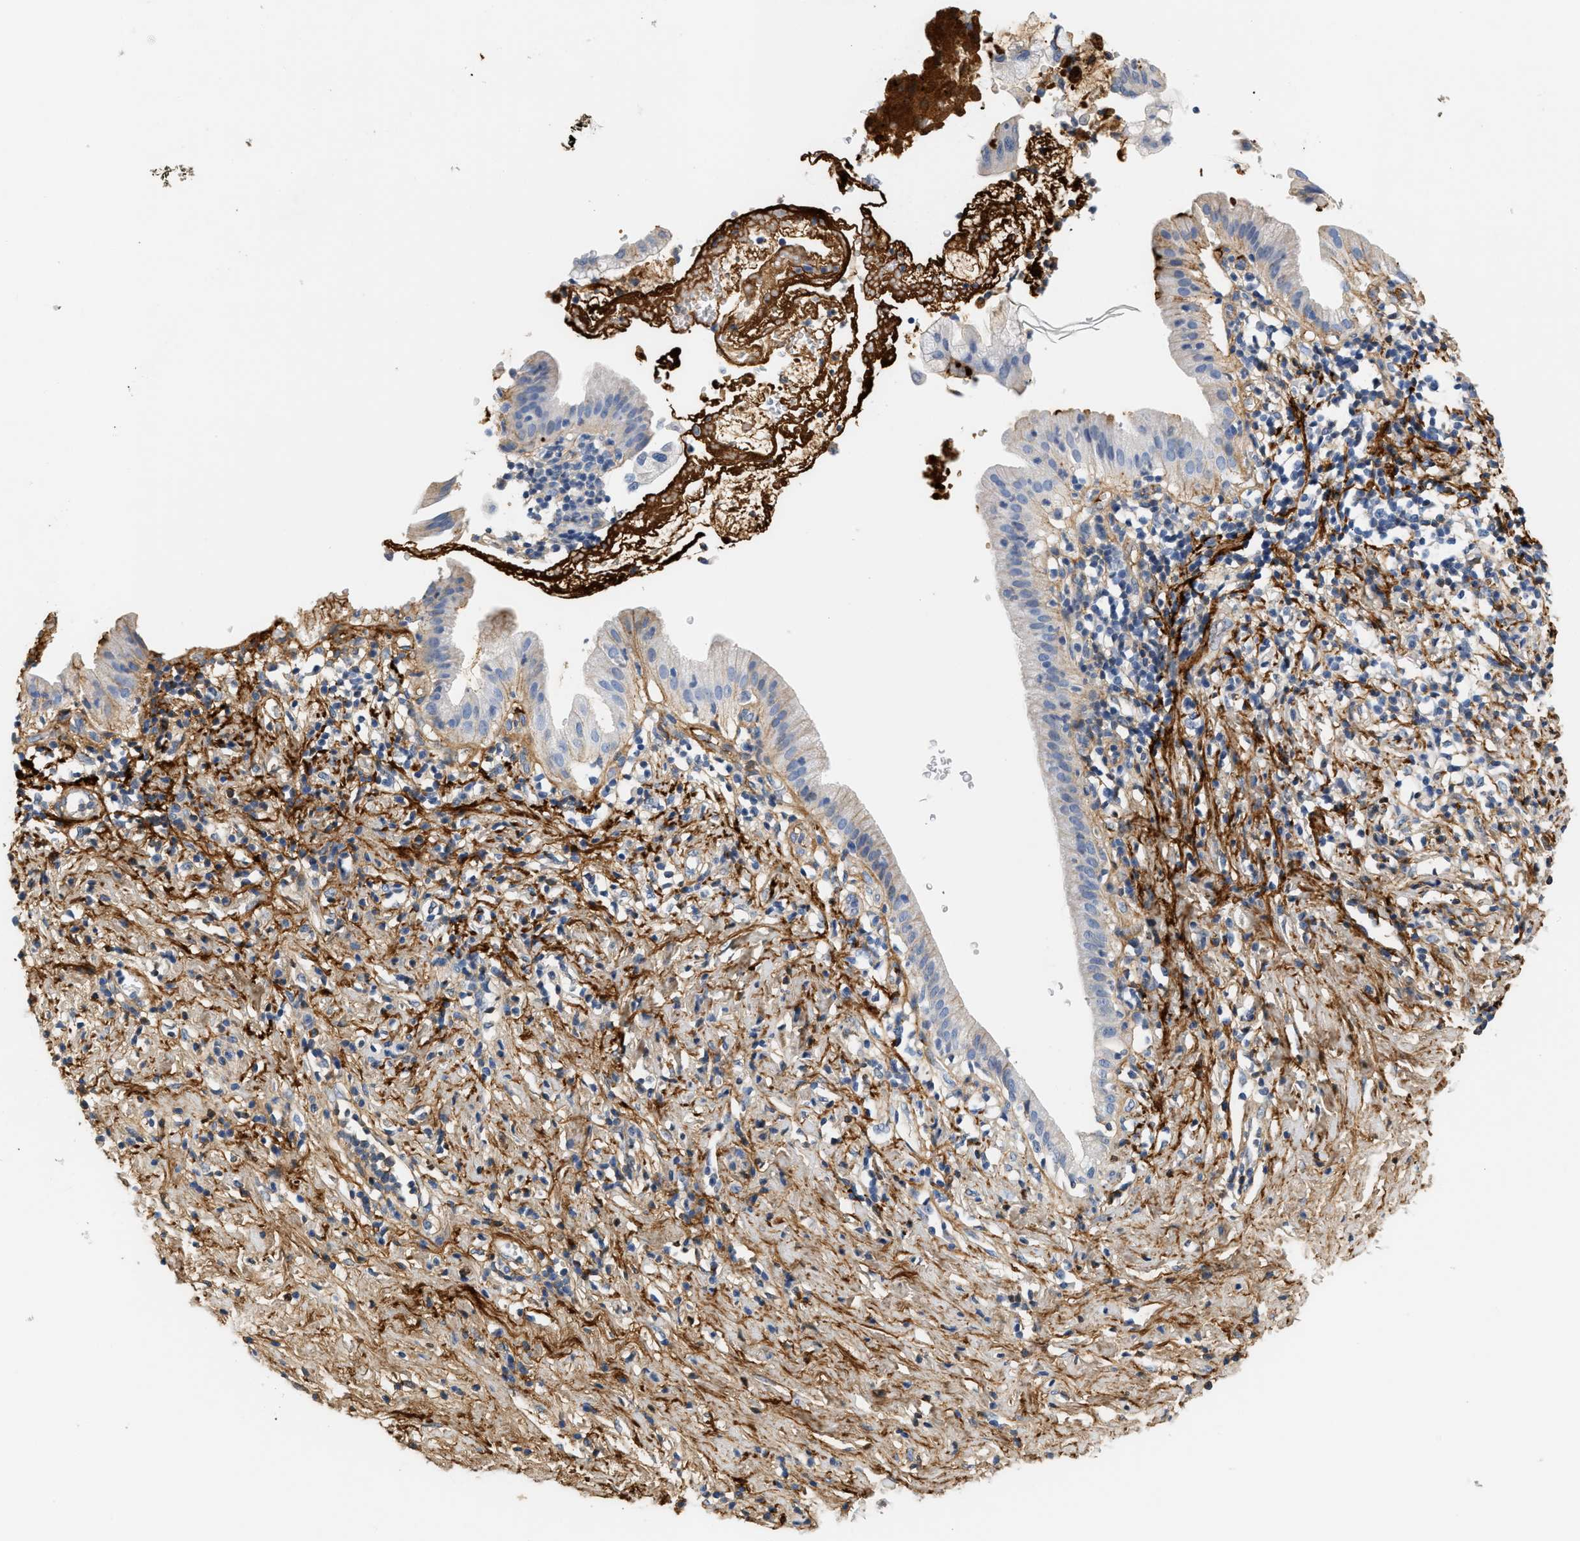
{"staining": {"intensity": "weak", "quantity": "<25%", "location": "cytoplasmic/membranous"}, "tissue": "pancreatic cancer", "cell_type": "Tumor cells", "image_type": "cancer", "snomed": [{"axis": "morphology", "description": "Adenocarcinoma, NOS"}, {"axis": "morphology", "description": "Adenocarcinoma, metastatic, NOS"}, {"axis": "topography", "description": "Lymph node"}, {"axis": "topography", "description": "Pancreas"}, {"axis": "topography", "description": "Duodenum"}], "caption": "High magnification brightfield microscopy of metastatic adenocarcinoma (pancreatic) stained with DAB (3,3'-diaminobenzidine) (brown) and counterstained with hematoxylin (blue): tumor cells show no significant staining. (DAB (3,3'-diaminobenzidine) IHC, high magnification).", "gene": "CFH", "patient": {"sex": "female", "age": 64}}